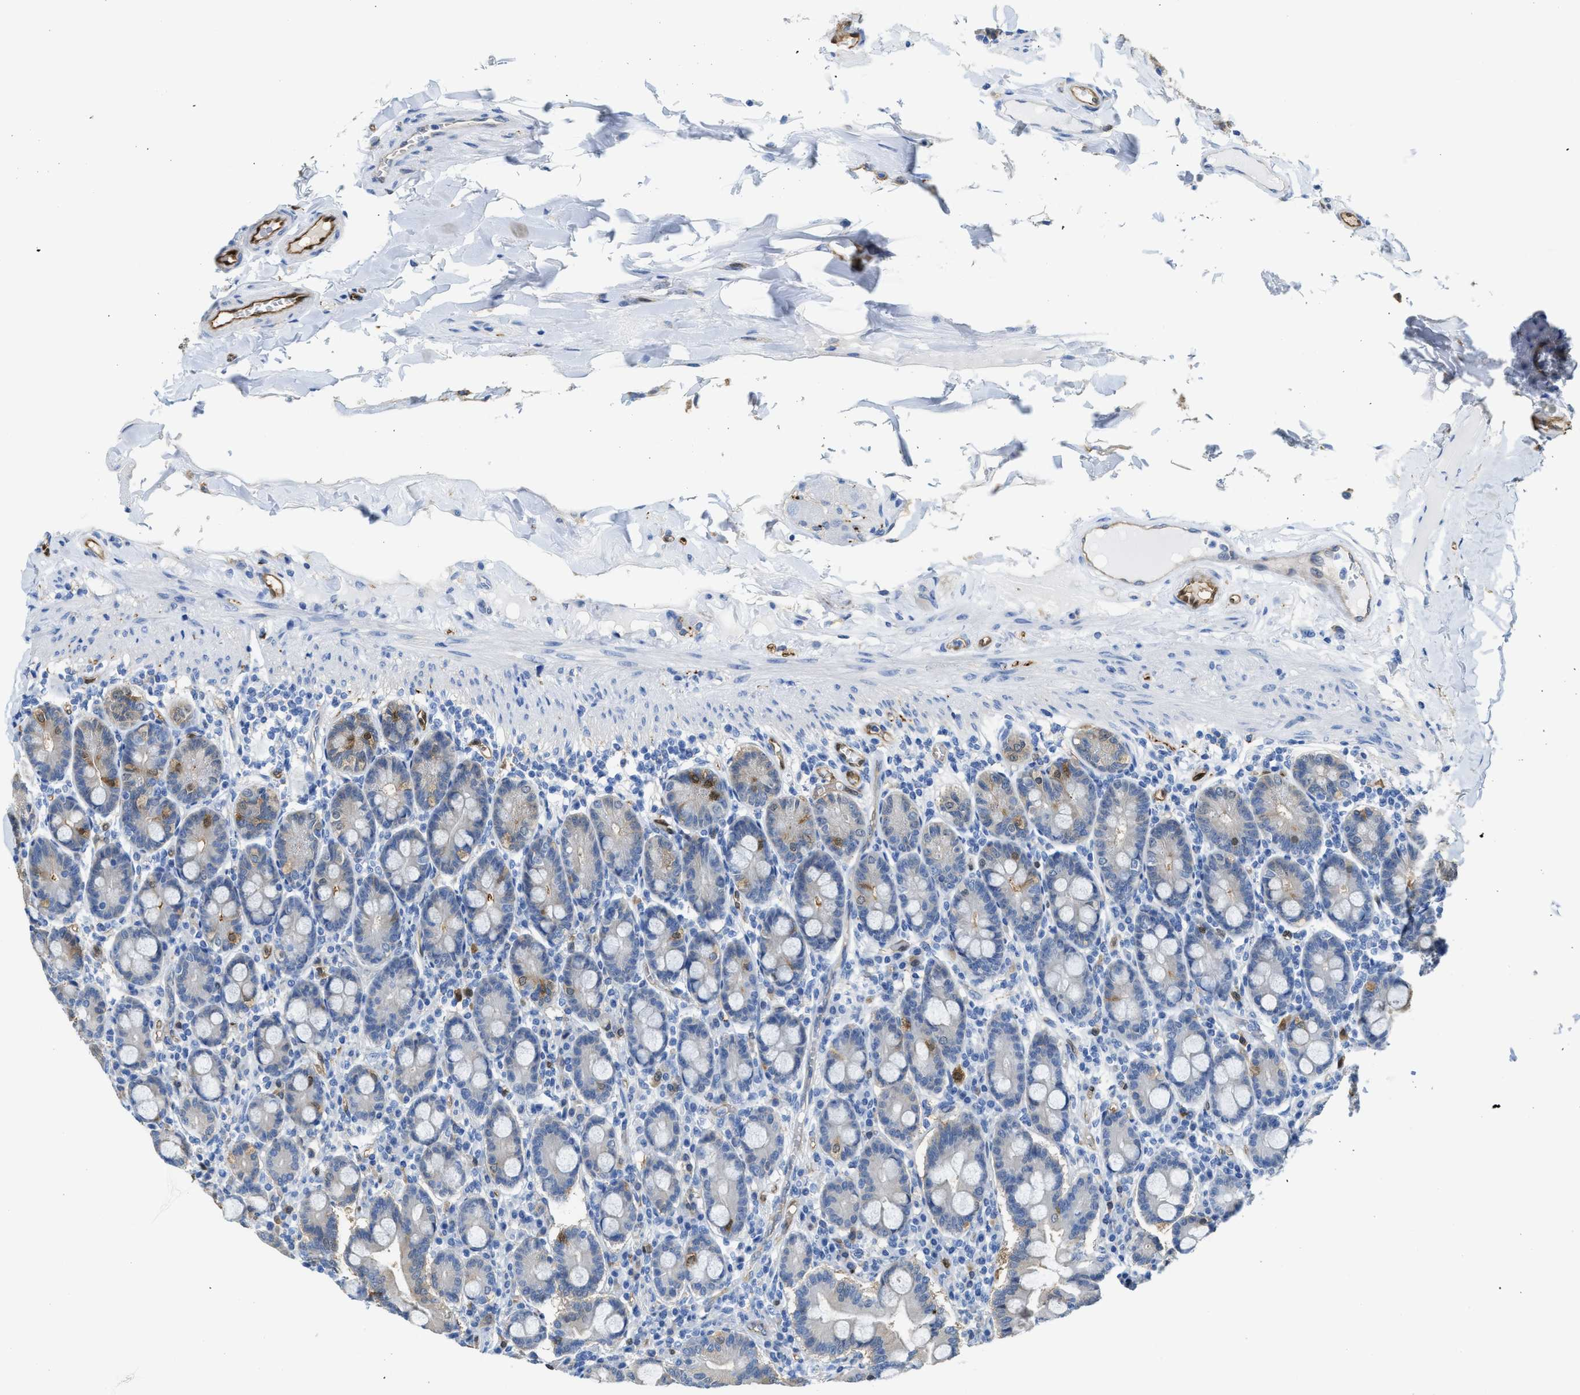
{"staining": {"intensity": "weak", "quantity": "<25%", "location": "cytoplasmic/membranous"}, "tissue": "duodenum", "cell_type": "Glandular cells", "image_type": "normal", "snomed": [{"axis": "morphology", "description": "Normal tissue, NOS"}, {"axis": "topography", "description": "Duodenum"}], "caption": "Immunohistochemistry micrograph of normal duodenum: human duodenum stained with DAB shows no significant protein staining in glandular cells.", "gene": "ASS1", "patient": {"sex": "male", "age": 50}}